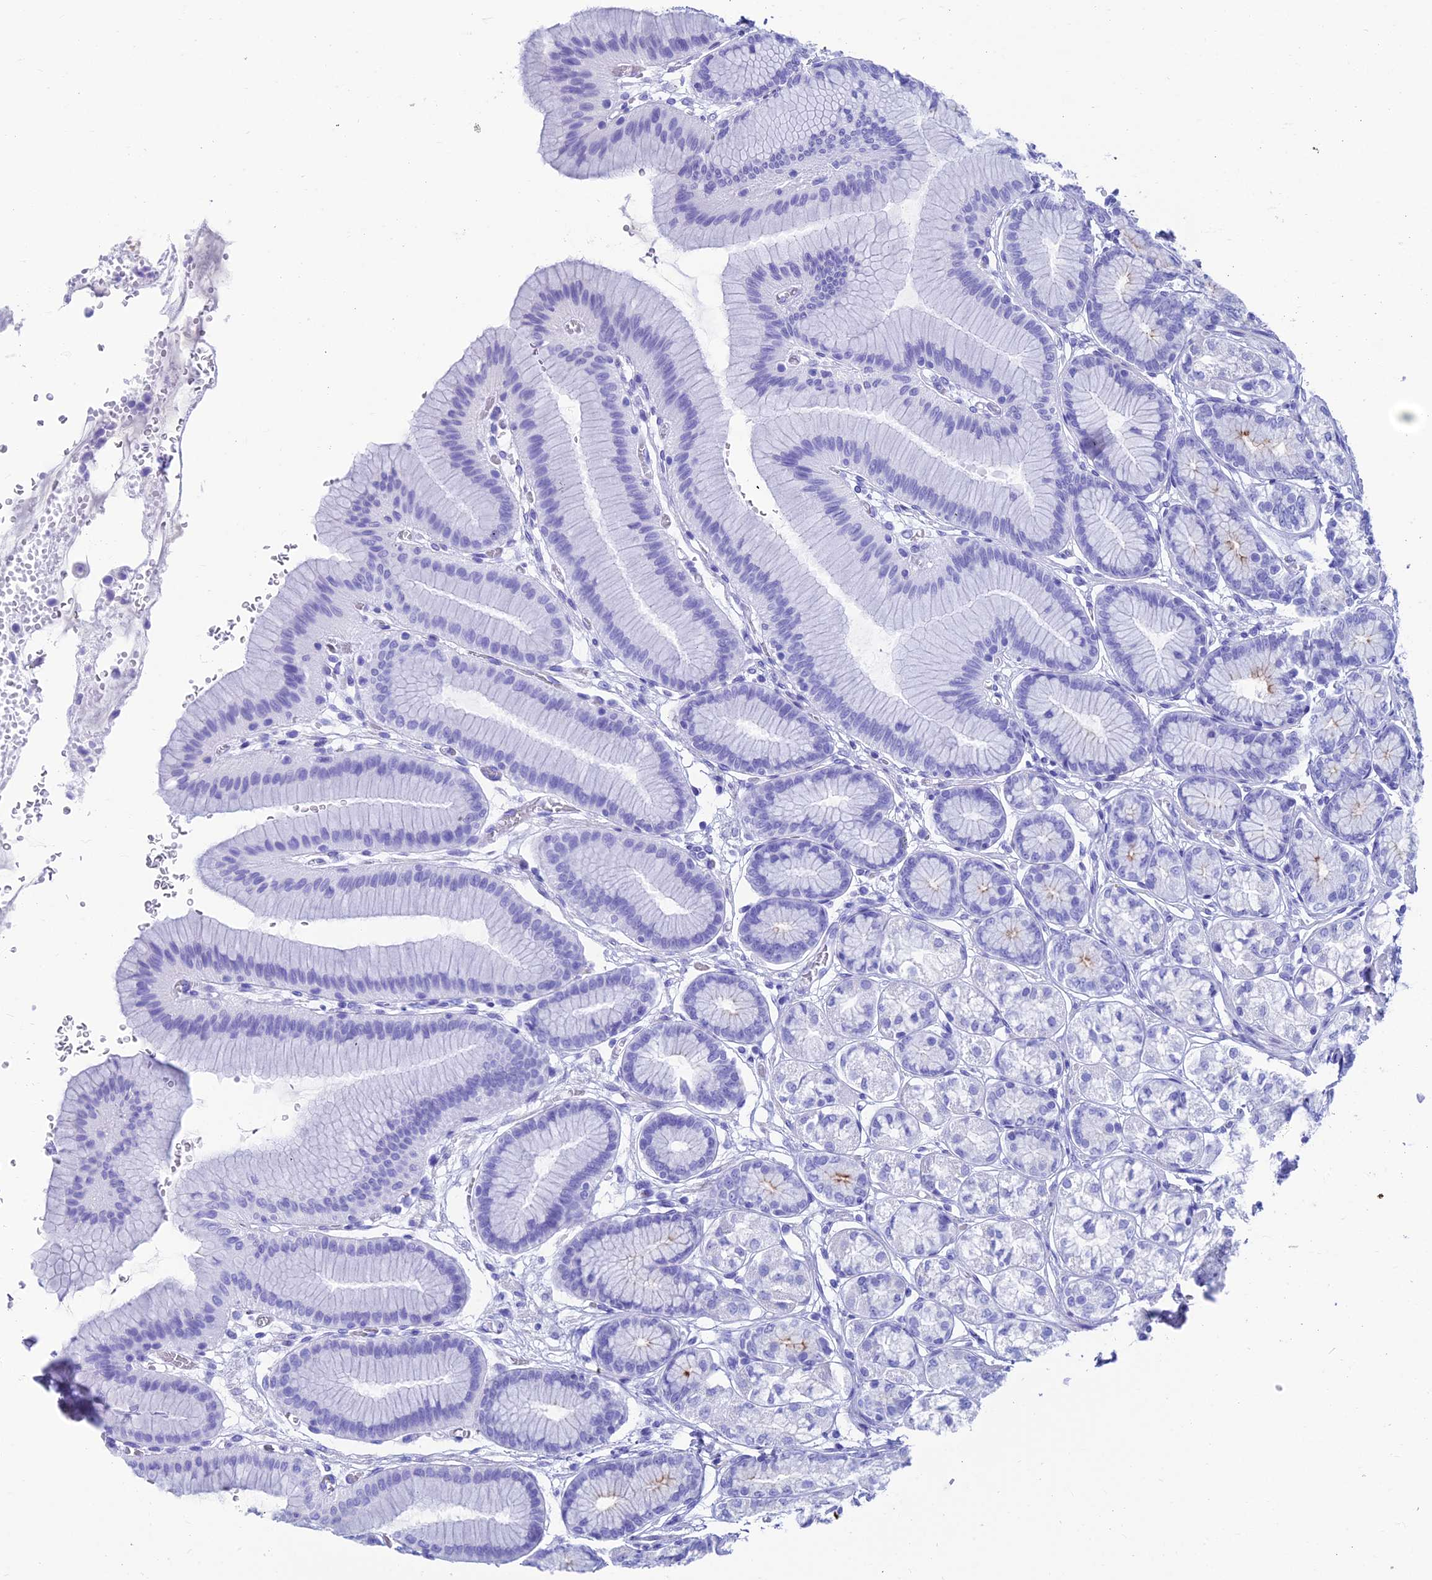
{"staining": {"intensity": "negative", "quantity": "none", "location": "none"}, "tissue": "stomach", "cell_type": "Glandular cells", "image_type": "normal", "snomed": [{"axis": "morphology", "description": "Normal tissue, NOS"}, {"axis": "morphology", "description": "Adenocarcinoma, NOS"}, {"axis": "morphology", "description": "Adenocarcinoma, High grade"}, {"axis": "topography", "description": "Stomach, upper"}, {"axis": "topography", "description": "Stomach"}], "caption": "Glandular cells are negative for brown protein staining in benign stomach. (Stains: DAB IHC with hematoxylin counter stain, Microscopy: brightfield microscopy at high magnification).", "gene": "GNG11", "patient": {"sex": "female", "age": 65}}